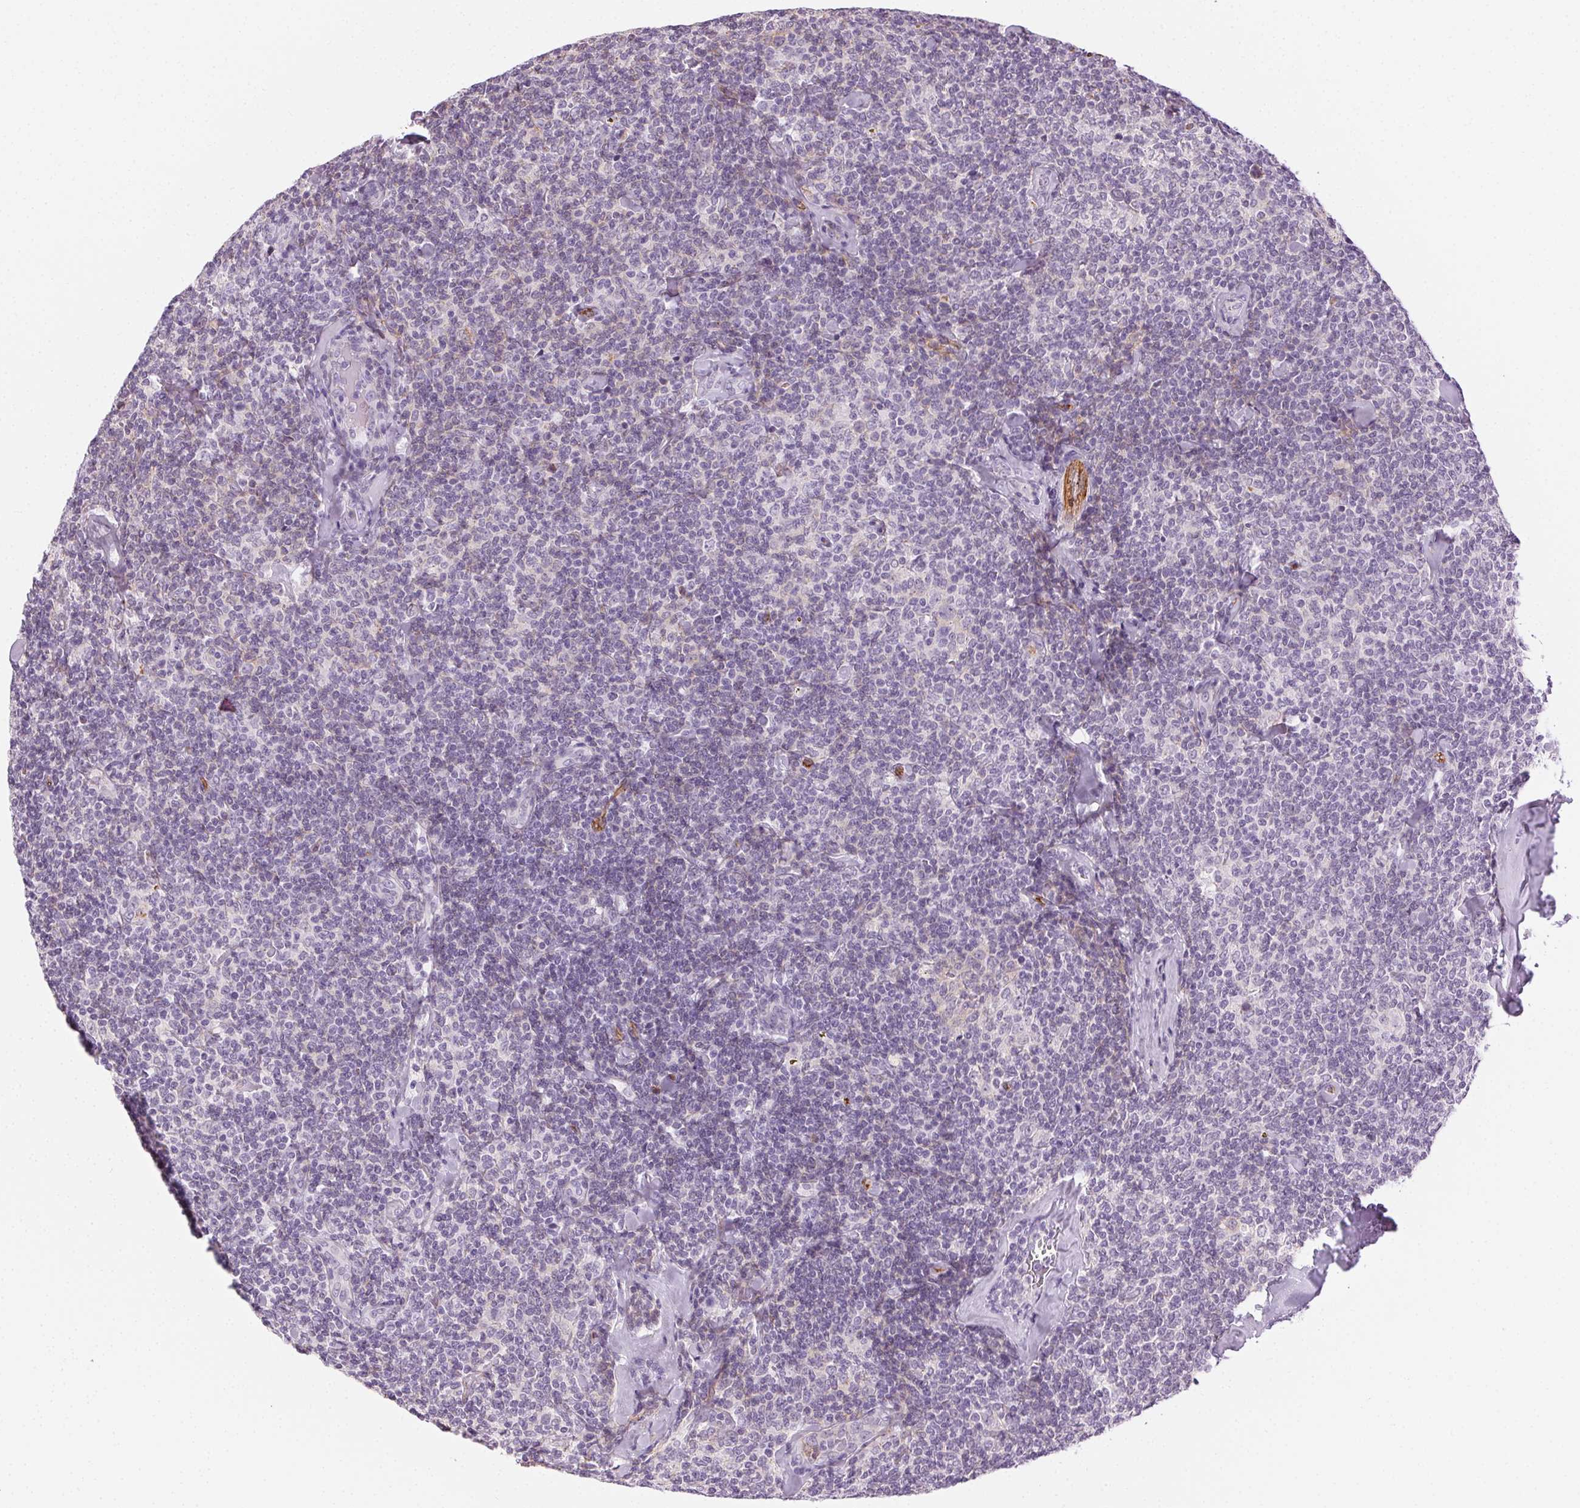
{"staining": {"intensity": "negative", "quantity": "none", "location": "none"}, "tissue": "lymphoma", "cell_type": "Tumor cells", "image_type": "cancer", "snomed": [{"axis": "morphology", "description": "Malignant lymphoma, non-Hodgkin's type, Low grade"}, {"axis": "topography", "description": "Lymph node"}], "caption": "Immunohistochemistry micrograph of neoplastic tissue: human lymphoma stained with DAB (3,3'-diaminobenzidine) displays no significant protein staining in tumor cells.", "gene": "AIF1L", "patient": {"sex": "female", "age": 56}}